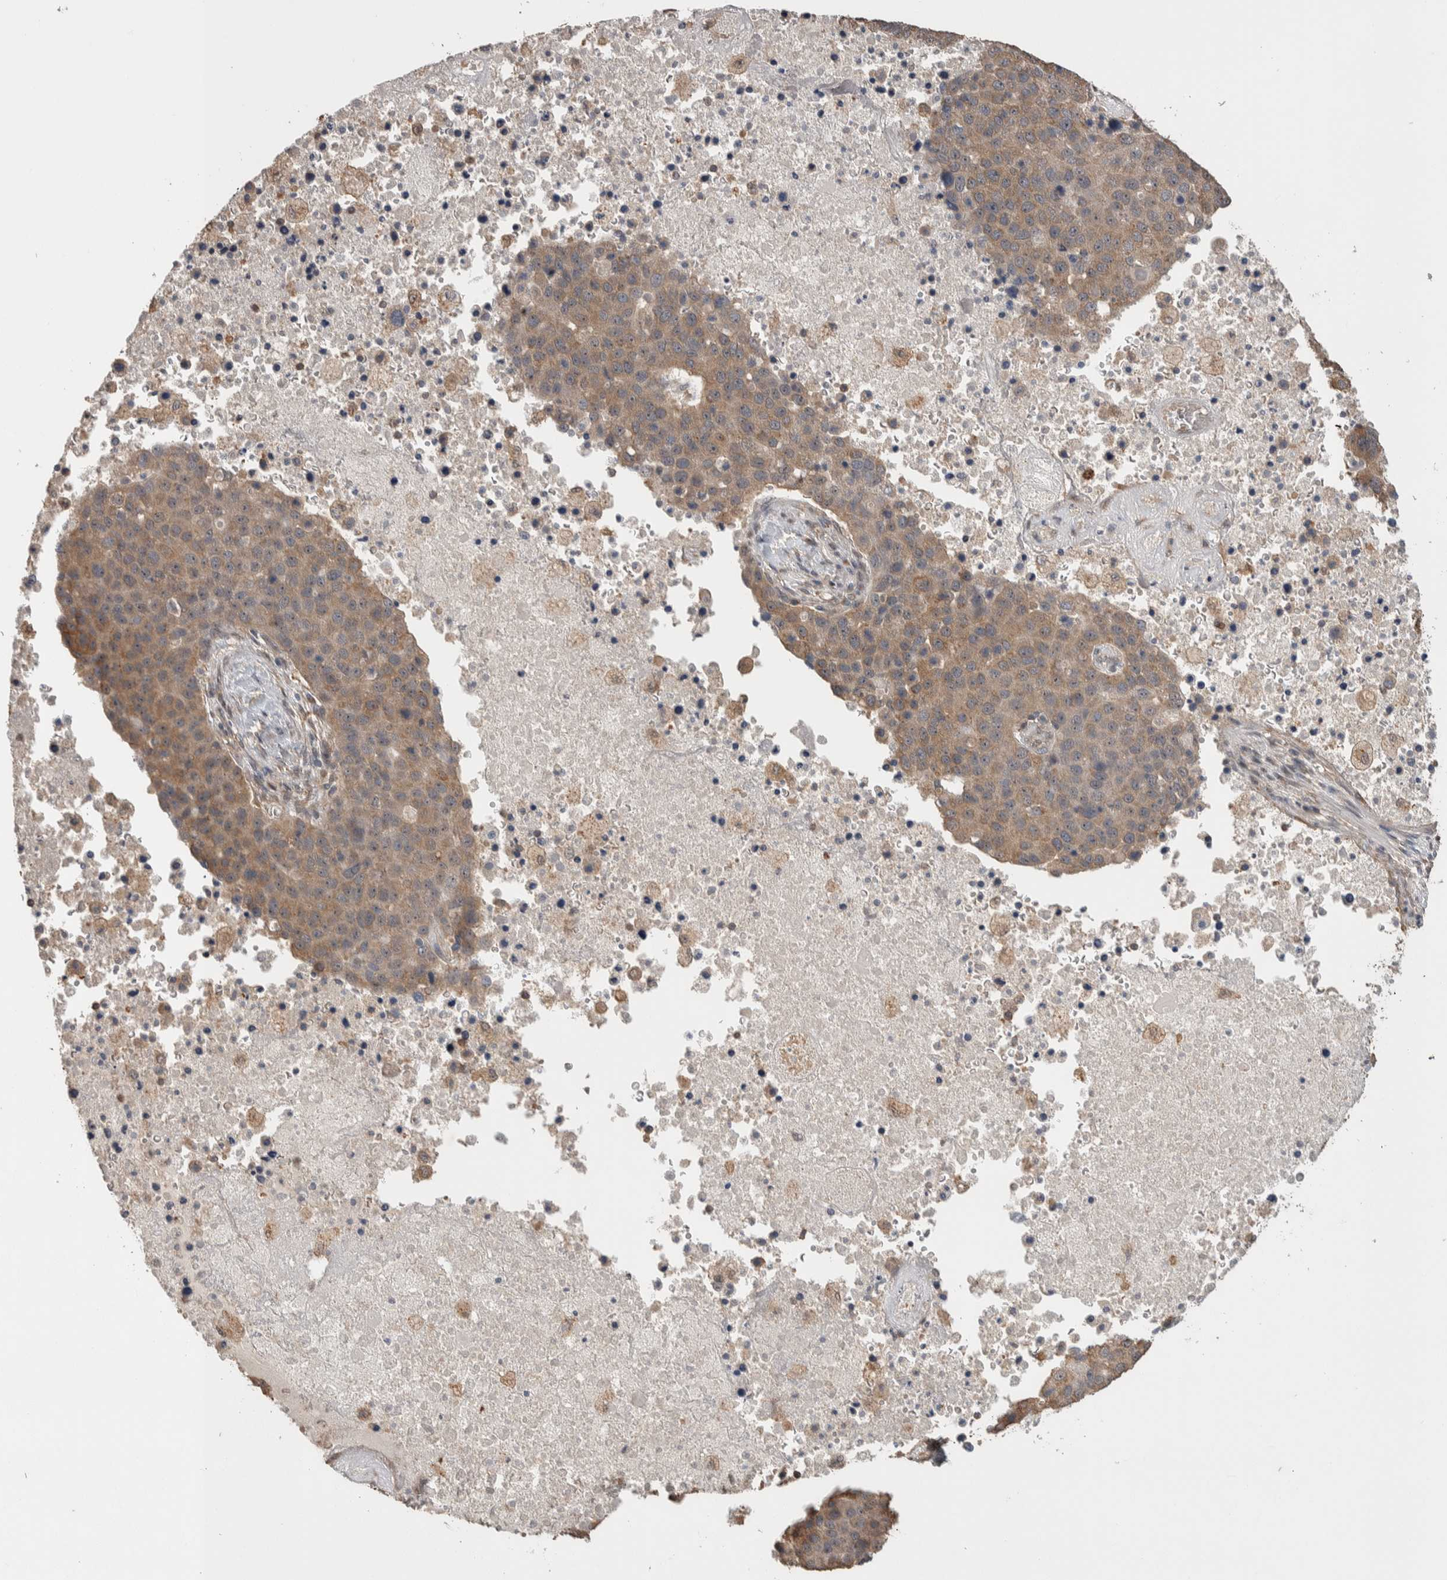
{"staining": {"intensity": "moderate", "quantity": ">75%", "location": "cytoplasmic/membranous,nuclear"}, "tissue": "pancreatic cancer", "cell_type": "Tumor cells", "image_type": "cancer", "snomed": [{"axis": "morphology", "description": "Adenocarcinoma, NOS"}, {"axis": "topography", "description": "Pancreas"}], "caption": "Protein staining demonstrates moderate cytoplasmic/membranous and nuclear staining in approximately >75% of tumor cells in pancreatic cancer.", "gene": "DVL2", "patient": {"sex": "female", "age": 61}}